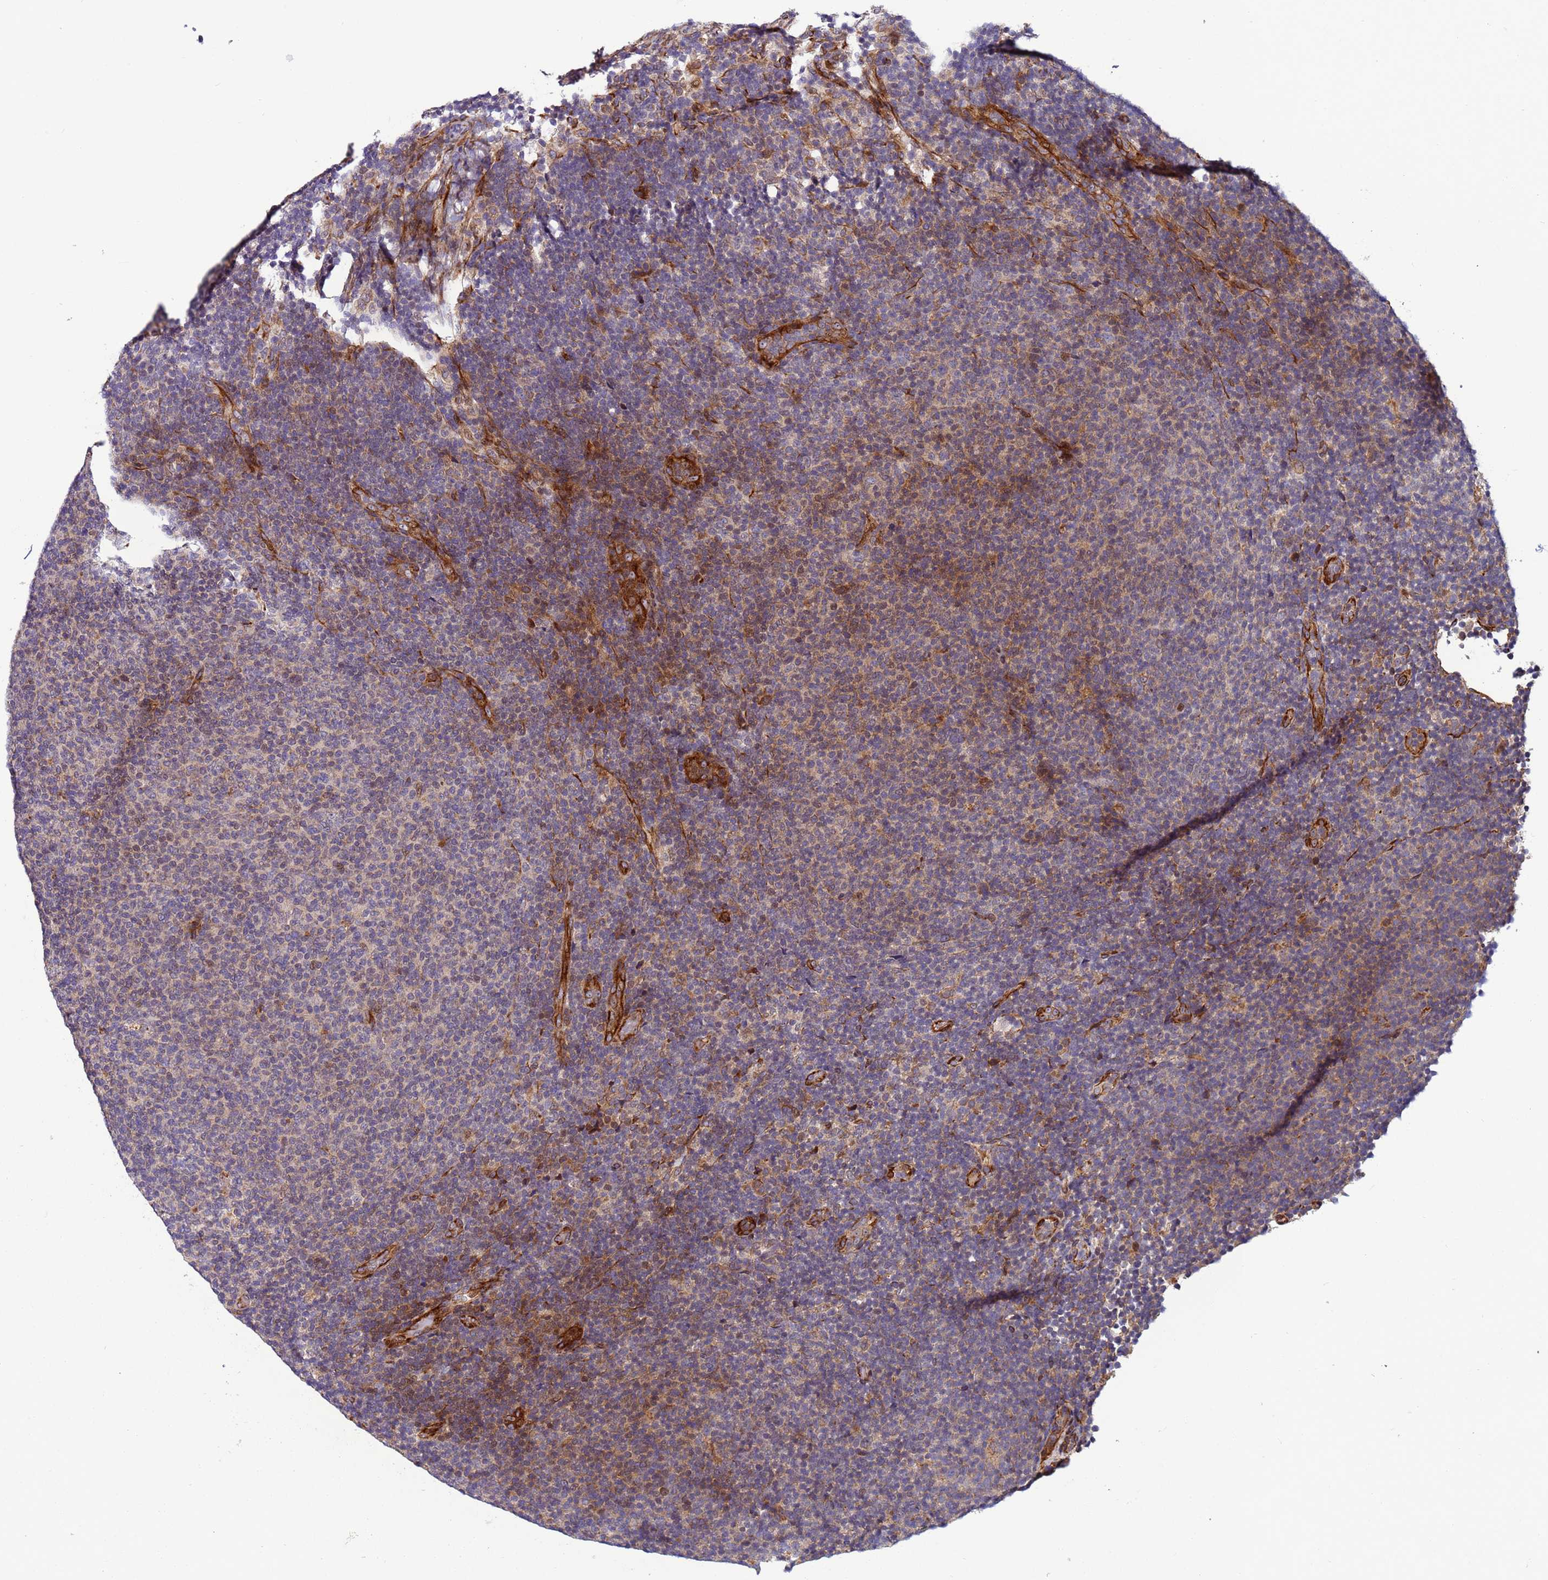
{"staining": {"intensity": "moderate", "quantity": "<25%", "location": "cytoplasmic/membranous"}, "tissue": "lymphoma", "cell_type": "Tumor cells", "image_type": "cancer", "snomed": [{"axis": "morphology", "description": "Malignant lymphoma, non-Hodgkin's type, Low grade"}, {"axis": "topography", "description": "Lymph node"}], "caption": "IHC (DAB (3,3'-diaminobenzidine)) staining of human malignant lymphoma, non-Hodgkin's type (low-grade) exhibits moderate cytoplasmic/membranous protein positivity in approximately <25% of tumor cells.", "gene": "MCRIP1", "patient": {"sex": "male", "age": 66}}